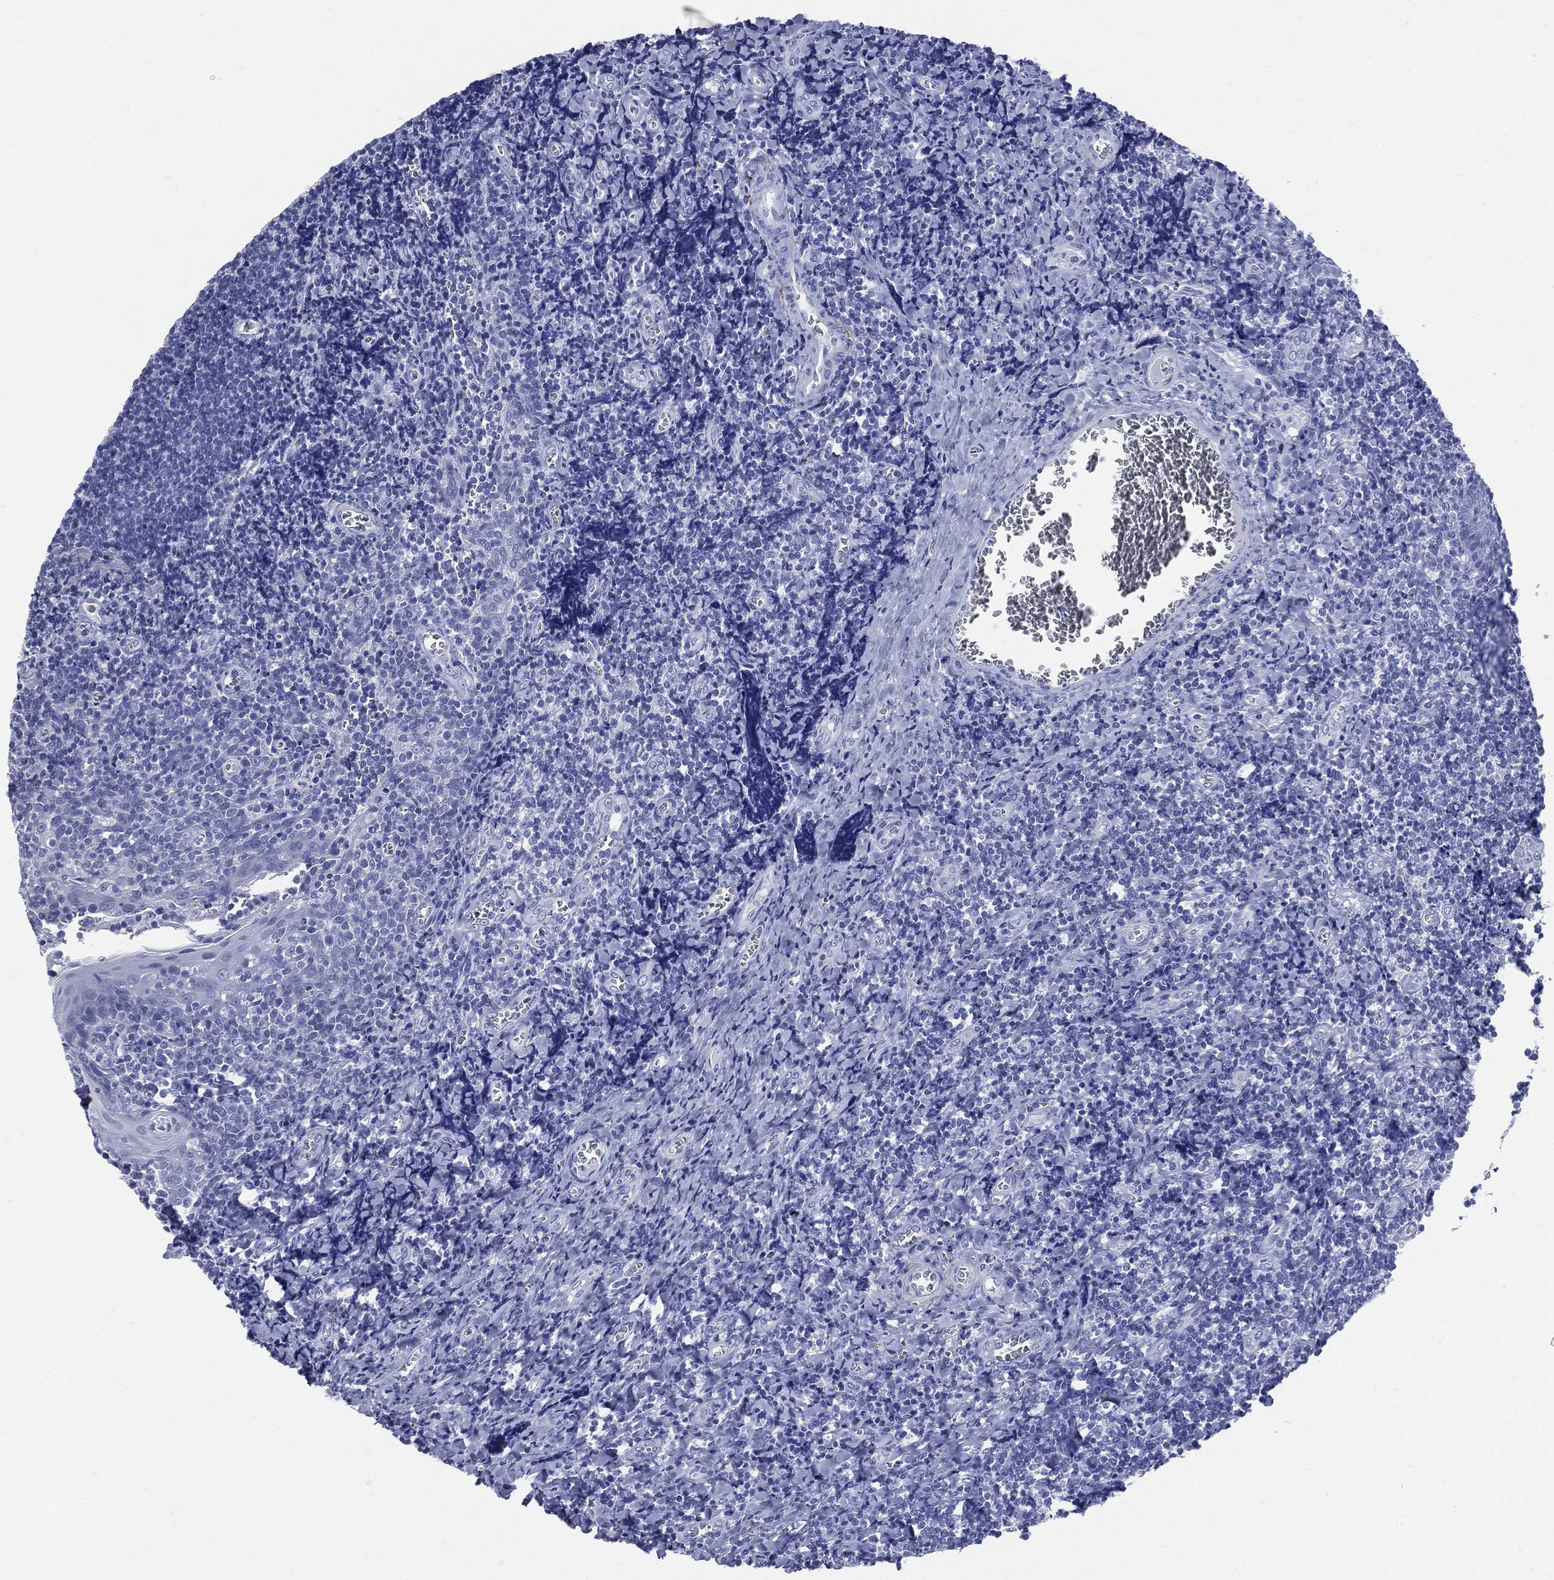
{"staining": {"intensity": "negative", "quantity": "none", "location": "none"}, "tissue": "tonsil", "cell_type": "Germinal center cells", "image_type": "normal", "snomed": [{"axis": "morphology", "description": "Normal tissue, NOS"}, {"axis": "morphology", "description": "Inflammation, NOS"}, {"axis": "topography", "description": "Tonsil"}], "caption": "DAB (3,3'-diaminobenzidine) immunohistochemical staining of benign tonsil displays no significant expression in germinal center cells. Nuclei are stained in blue.", "gene": "SYP", "patient": {"sex": "female", "age": 31}}